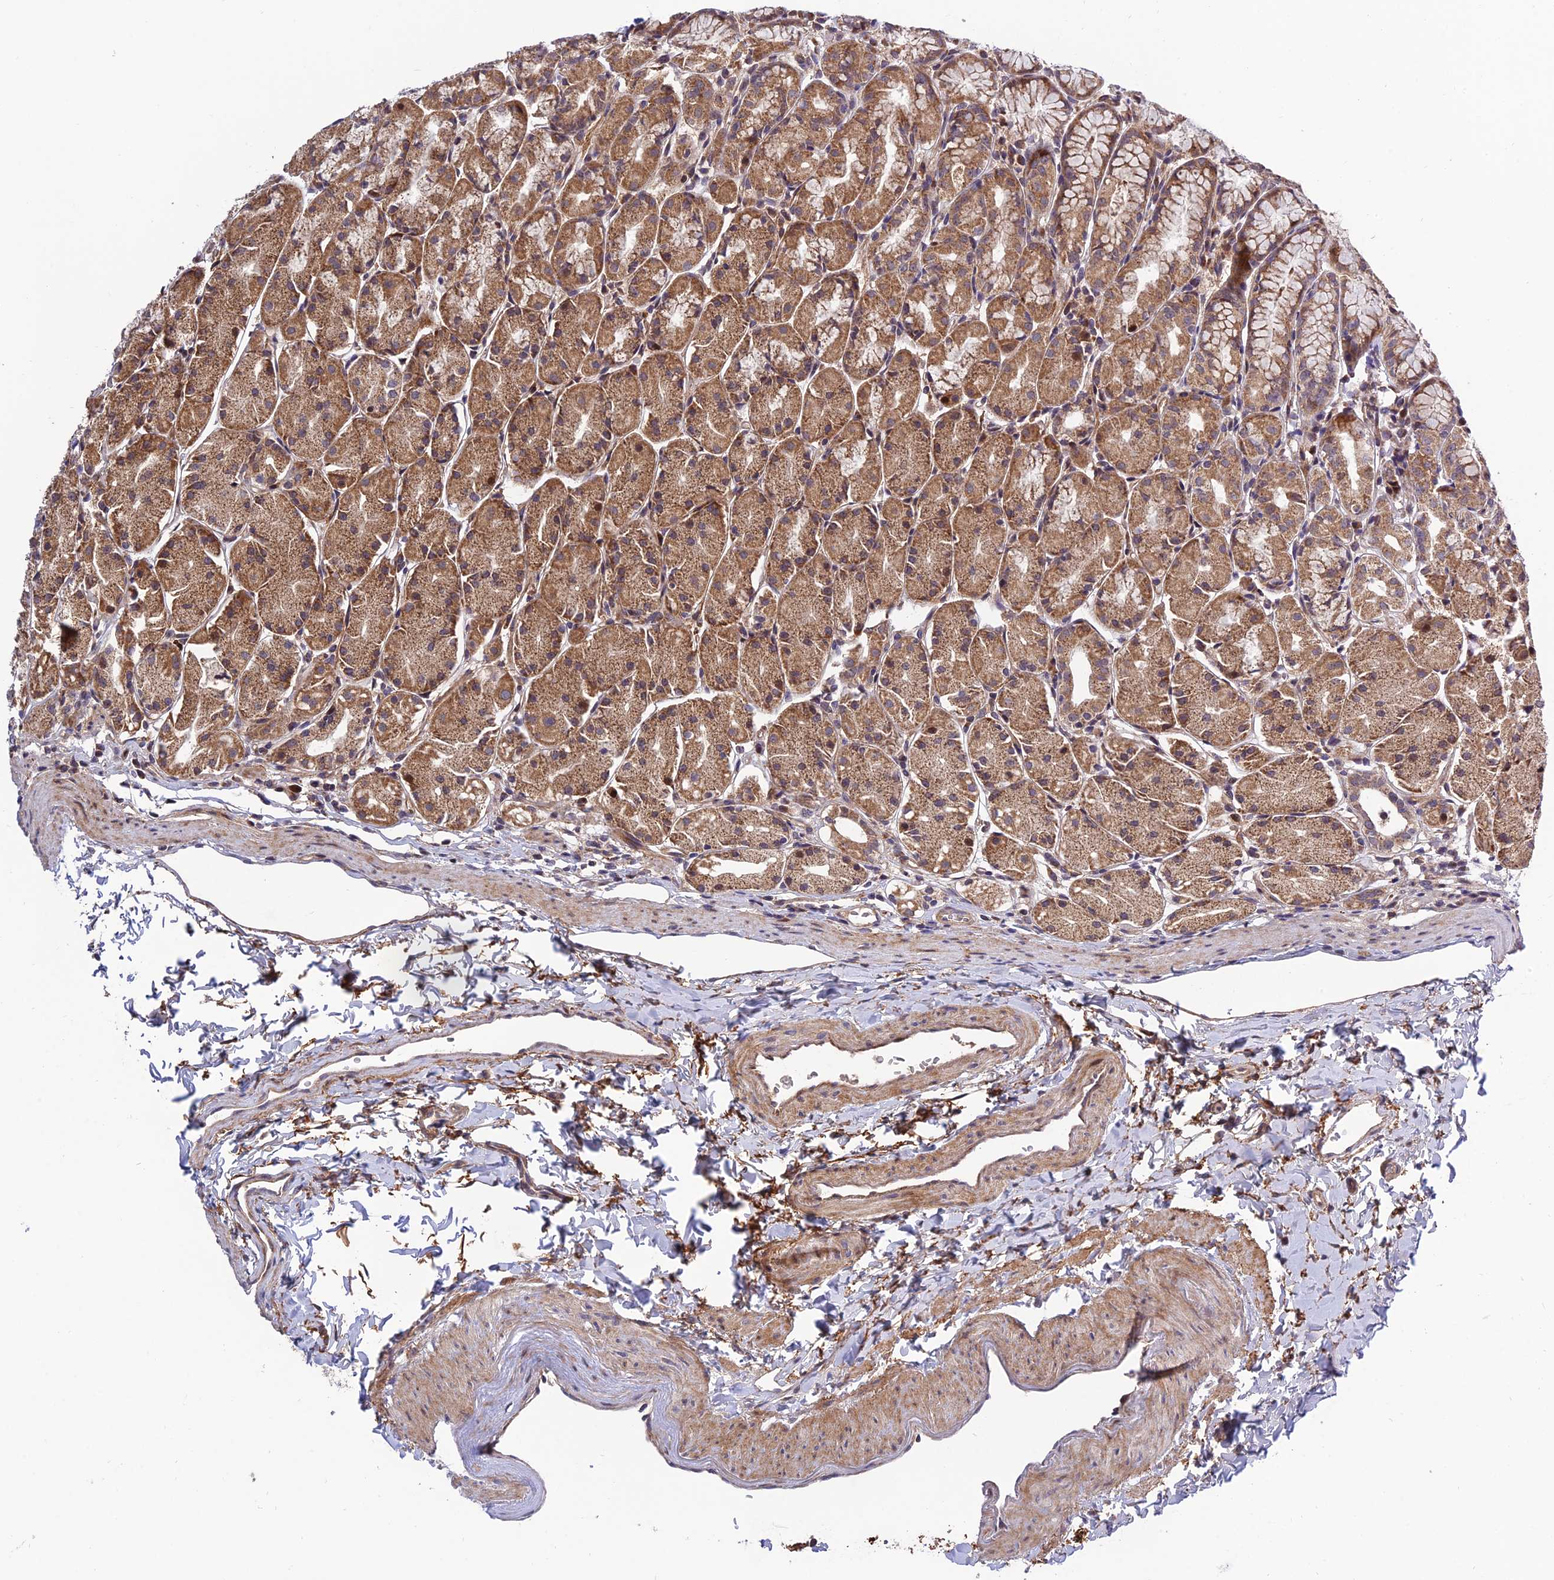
{"staining": {"intensity": "moderate", "quantity": ">75%", "location": "cytoplasmic/membranous"}, "tissue": "stomach", "cell_type": "Glandular cells", "image_type": "normal", "snomed": [{"axis": "morphology", "description": "Normal tissue, NOS"}, {"axis": "topography", "description": "Stomach, upper"}], "caption": "Human stomach stained for a protein (brown) reveals moderate cytoplasmic/membranous positive positivity in approximately >75% of glandular cells.", "gene": "PLEKHG2", "patient": {"sex": "male", "age": 47}}